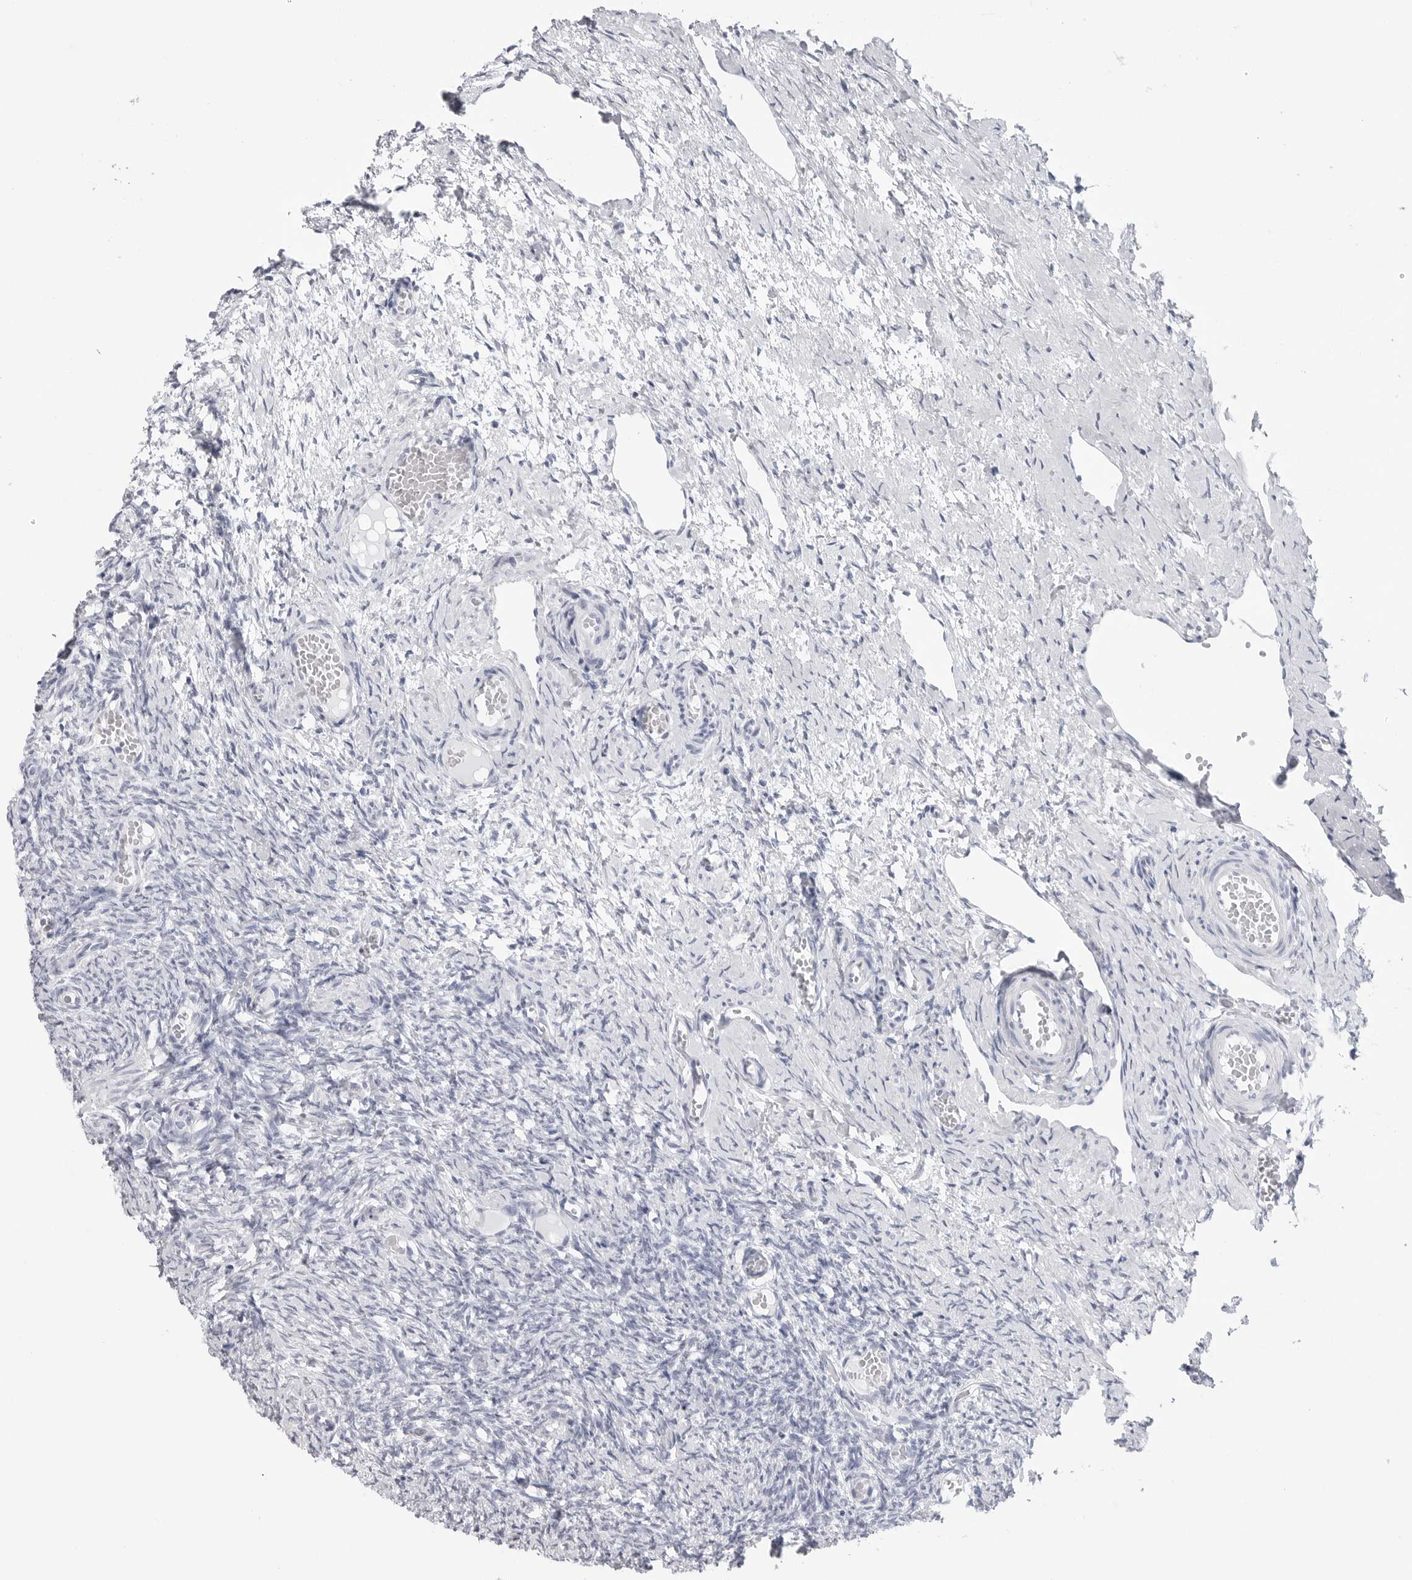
{"staining": {"intensity": "negative", "quantity": "none", "location": "none"}, "tissue": "ovary", "cell_type": "Ovarian stroma cells", "image_type": "normal", "snomed": [{"axis": "morphology", "description": "Adenocarcinoma, NOS"}, {"axis": "topography", "description": "Endometrium"}], "caption": "This is an immunohistochemistry micrograph of normal ovary. There is no positivity in ovarian stroma cells.", "gene": "CSH1", "patient": {"sex": "female", "age": 32}}